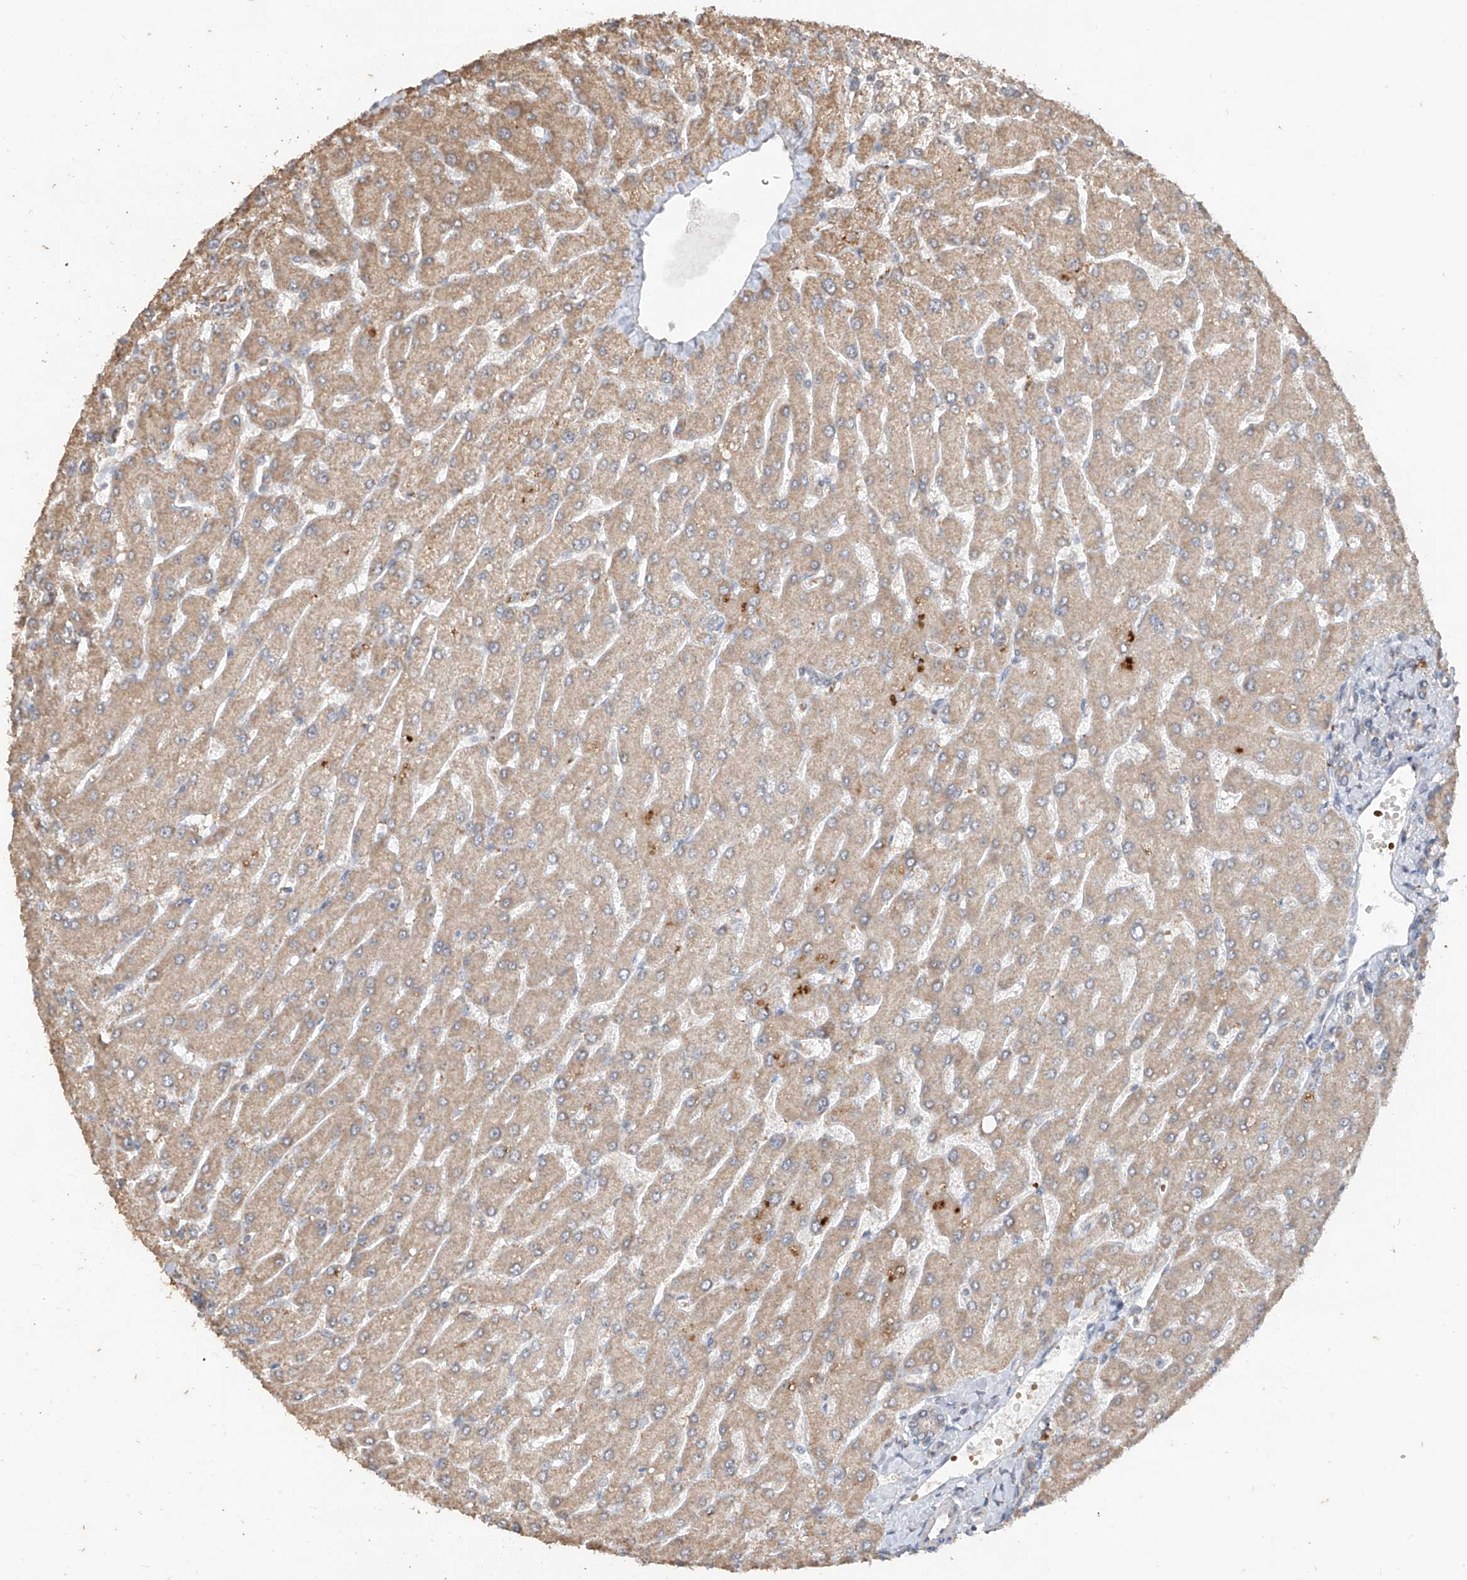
{"staining": {"intensity": "weak", "quantity": "25%-75%", "location": "cytoplasmic/membranous"}, "tissue": "liver", "cell_type": "Cholangiocytes", "image_type": "normal", "snomed": [{"axis": "morphology", "description": "Normal tissue, NOS"}, {"axis": "topography", "description": "Liver"}], "caption": "Protein staining shows weak cytoplasmic/membranous expression in approximately 25%-75% of cholangiocytes in normal liver.", "gene": "MTUS2", "patient": {"sex": "male", "age": 55}}